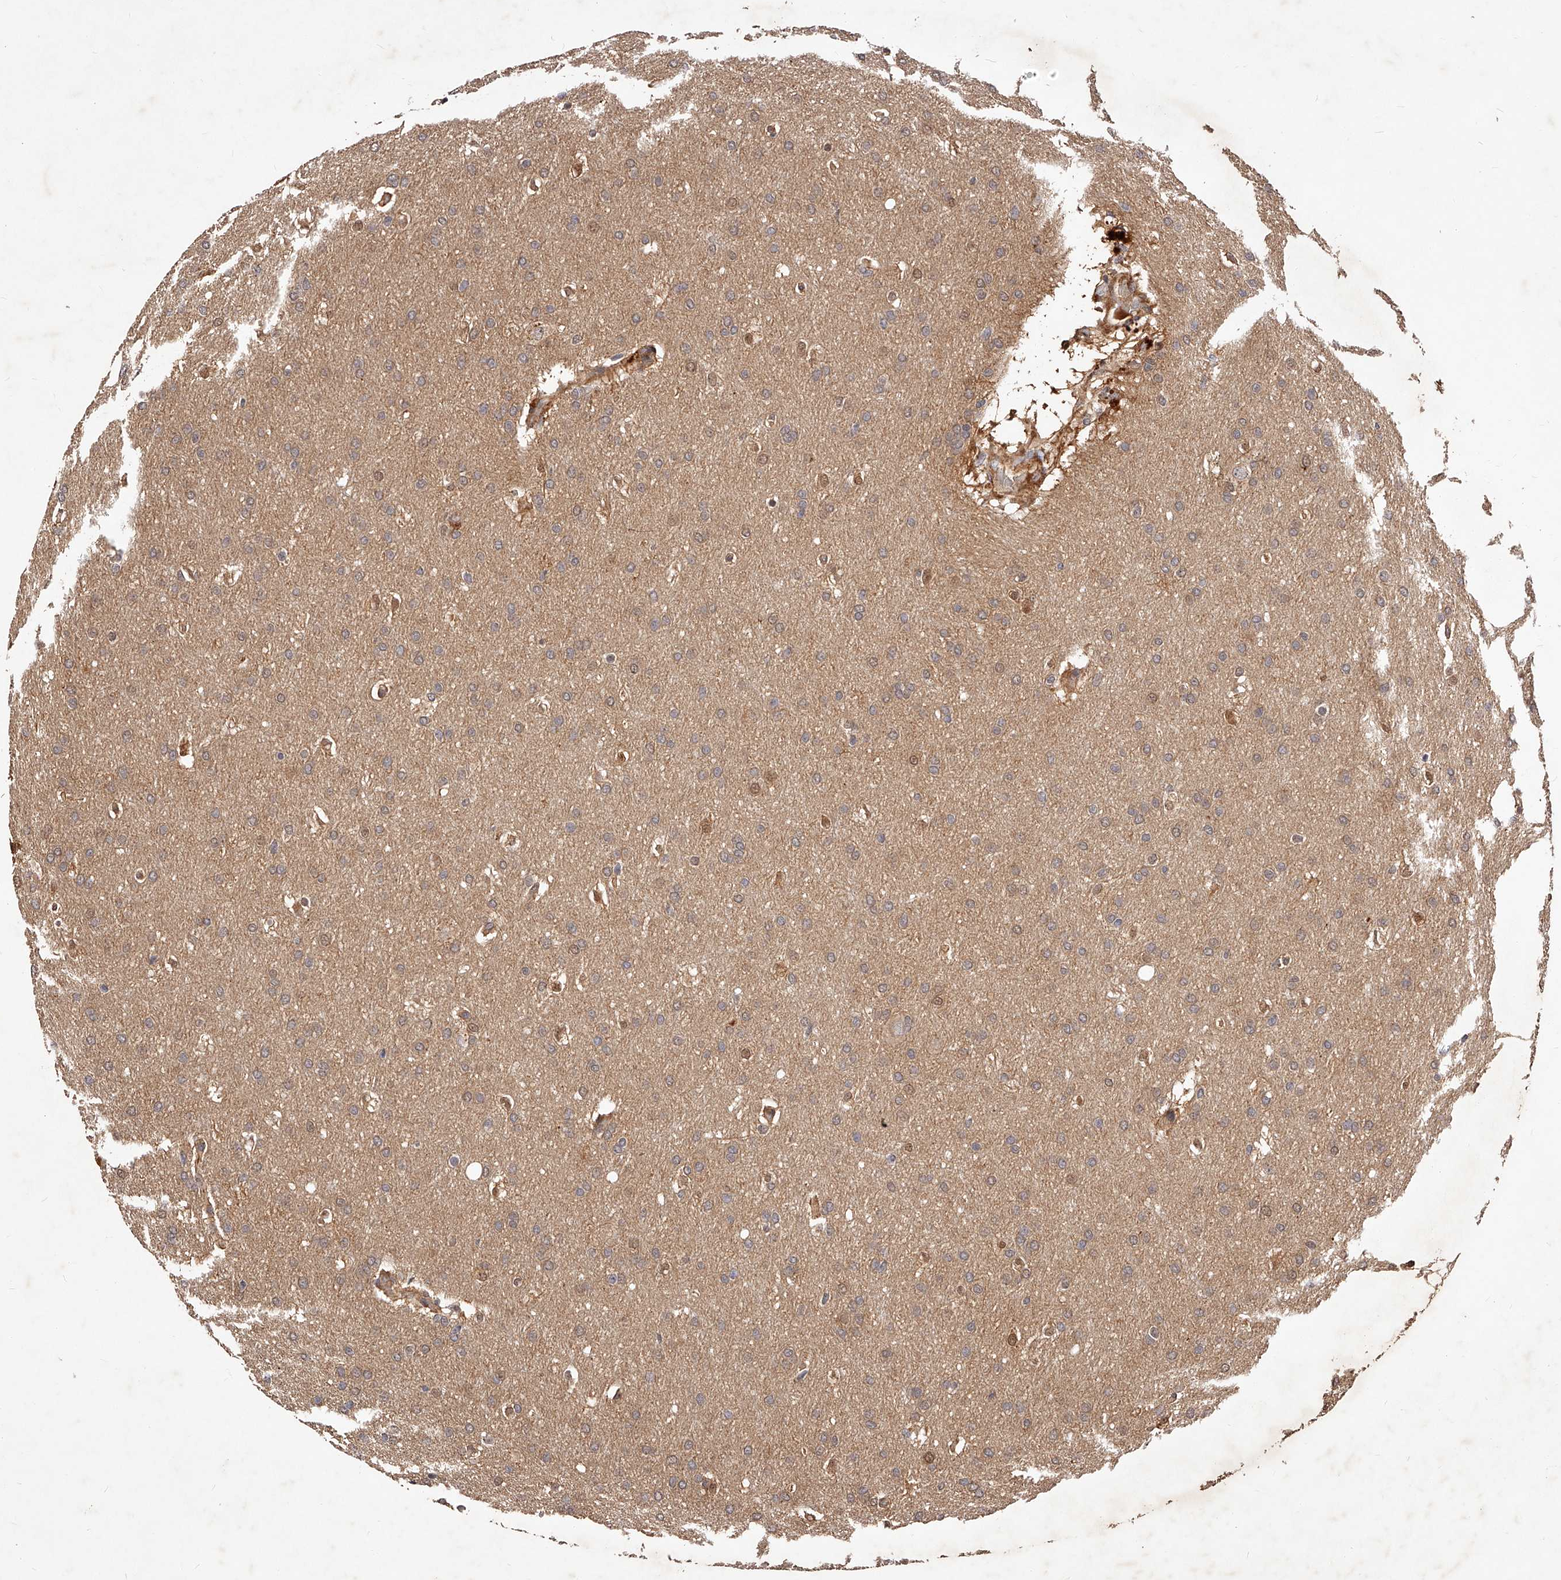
{"staining": {"intensity": "weak", "quantity": "<25%", "location": "cytoplasmic/membranous,nuclear"}, "tissue": "glioma", "cell_type": "Tumor cells", "image_type": "cancer", "snomed": [{"axis": "morphology", "description": "Glioma, malignant, Low grade"}, {"axis": "topography", "description": "Brain"}], "caption": "Immunohistochemical staining of human glioma reveals no significant positivity in tumor cells. Nuclei are stained in blue.", "gene": "CUL7", "patient": {"sex": "female", "age": 37}}